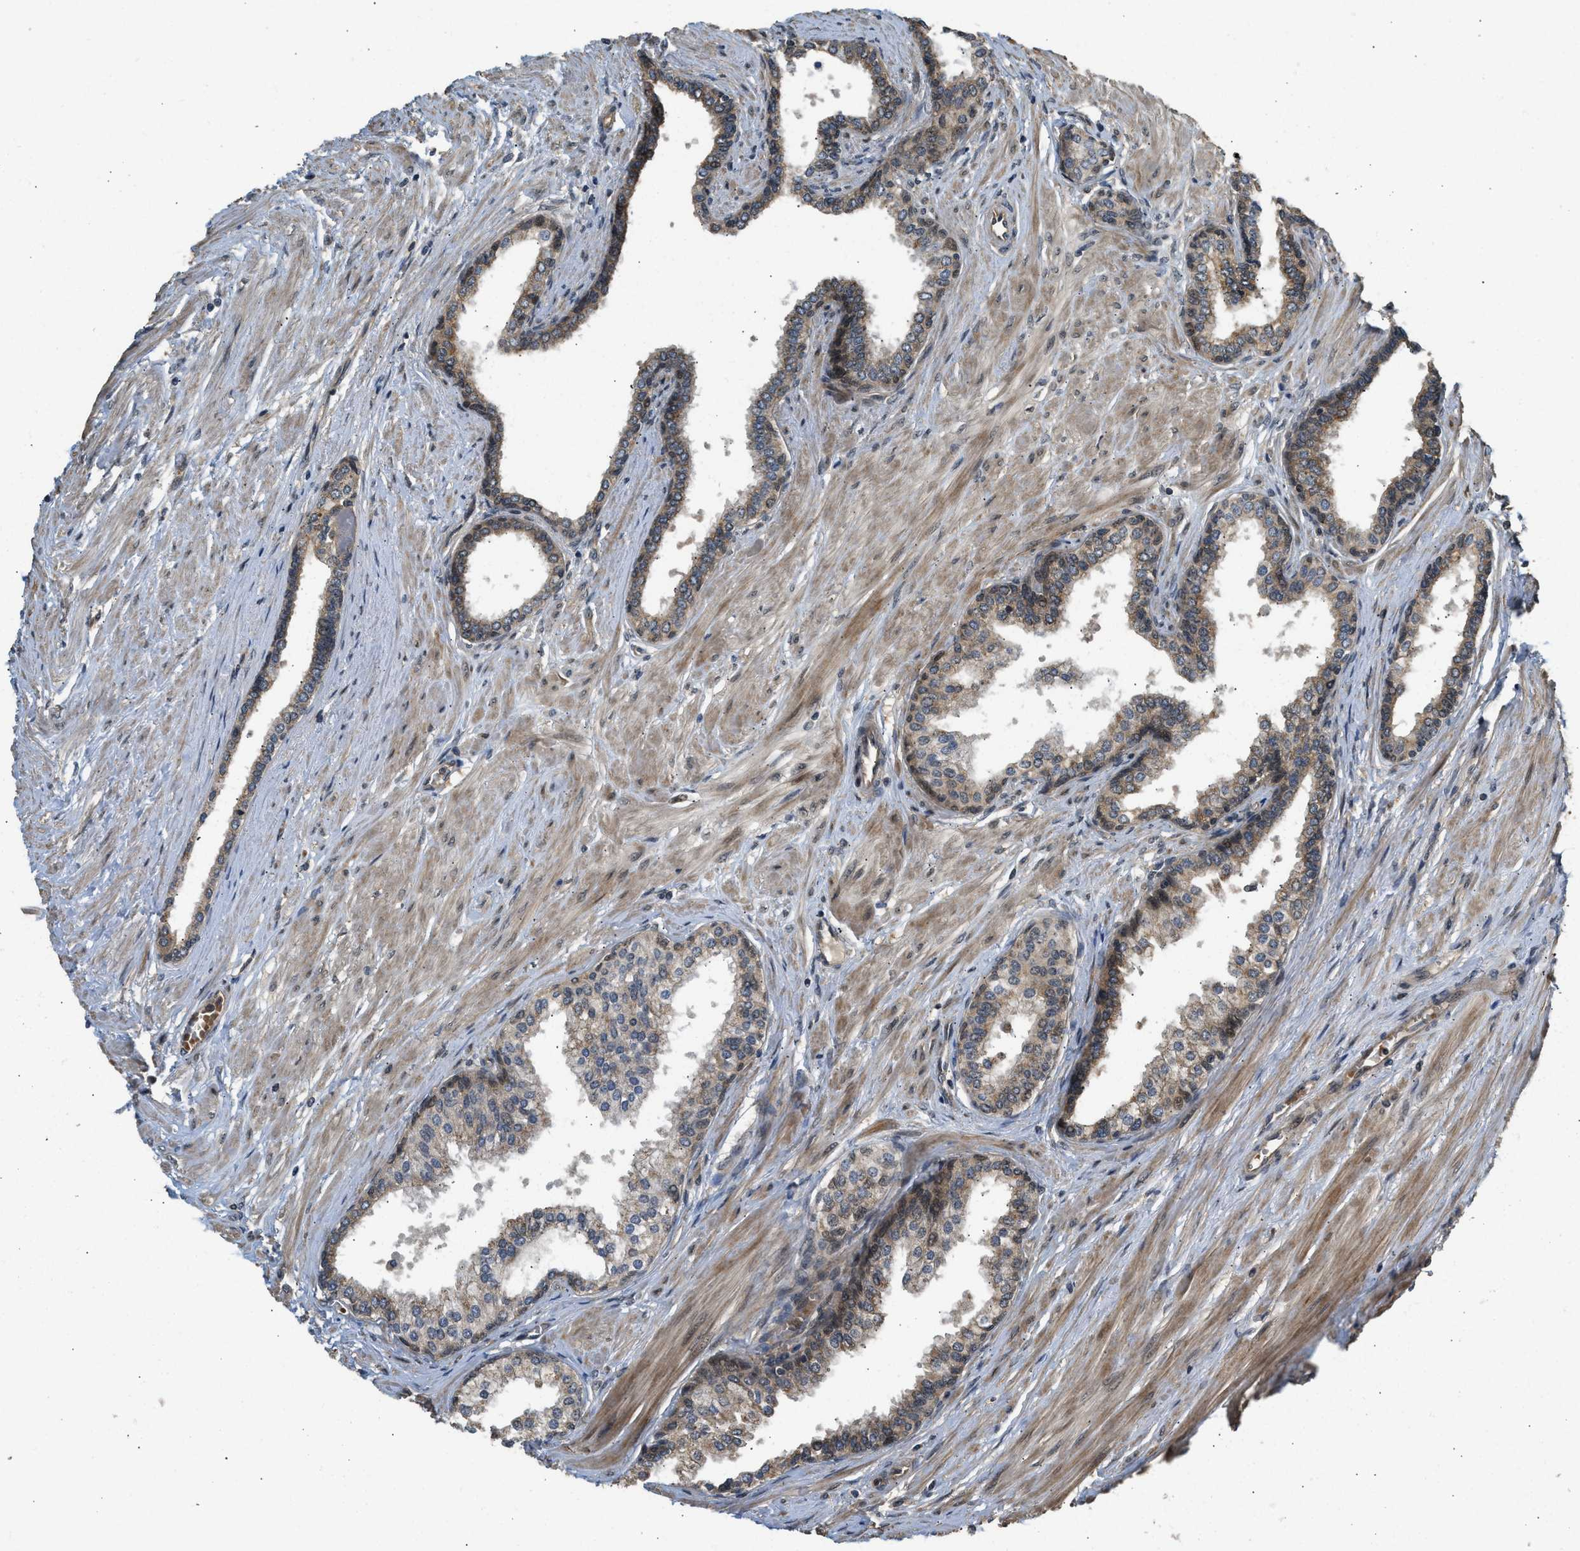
{"staining": {"intensity": "weak", "quantity": ">75%", "location": "cytoplasmic/membranous"}, "tissue": "prostate cancer", "cell_type": "Tumor cells", "image_type": "cancer", "snomed": [{"axis": "morphology", "description": "Adenocarcinoma, Low grade"}, {"axis": "topography", "description": "Prostate"}], "caption": "A micrograph of human prostate cancer (low-grade adenocarcinoma) stained for a protein reveals weak cytoplasmic/membranous brown staining in tumor cells.", "gene": "GET1", "patient": {"sex": "male", "age": 57}}